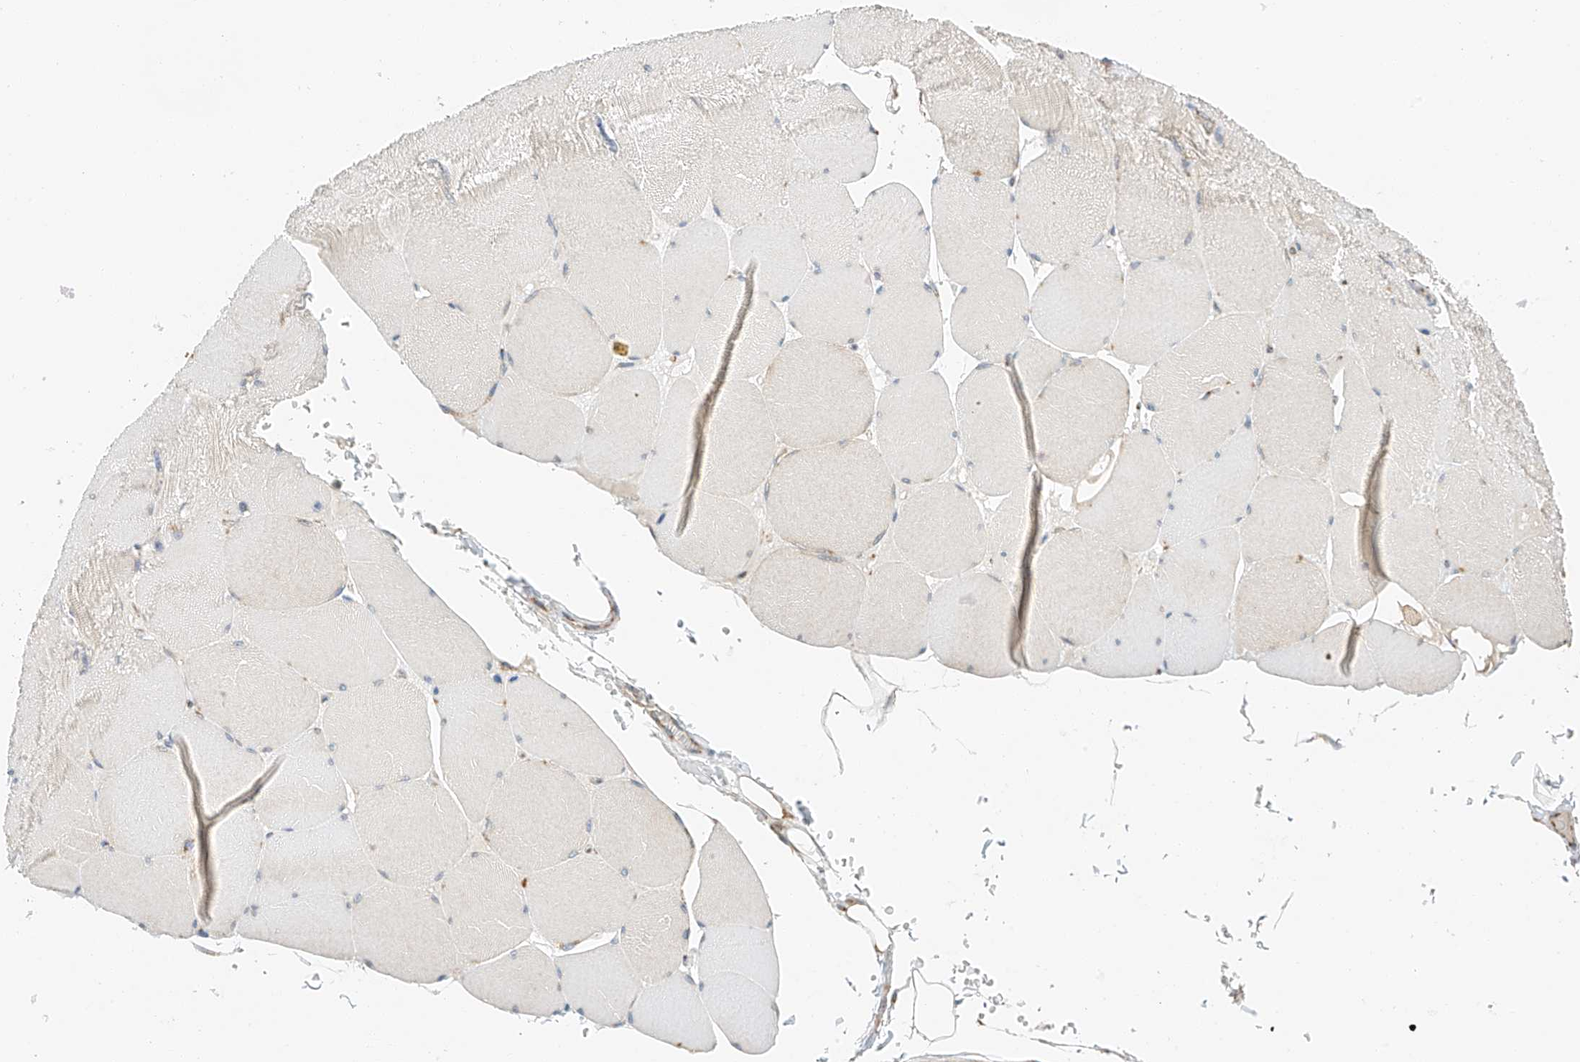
{"staining": {"intensity": "negative", "quantity": "none", "location": "none"}, "tissue": "skeletal muscle", "cell_type": "Myocytes", "image_type": "normal", "snomed": [{"axis": "morphology", "description": "Normal tissue, NOS"}, {"axis": "topography", "description": "Skeletal muscle"}, {"axis": "topography", "description": "Head-Neck"}], "caption": "Myocytes are negative for brown protein staining in benign skeletal muscle. (DAB (3,3'-diaminobenzidine) immunohistochemistry, high magnification).", "gene": "YIPF7", "patient": {"sex": "male", "age": 66}}